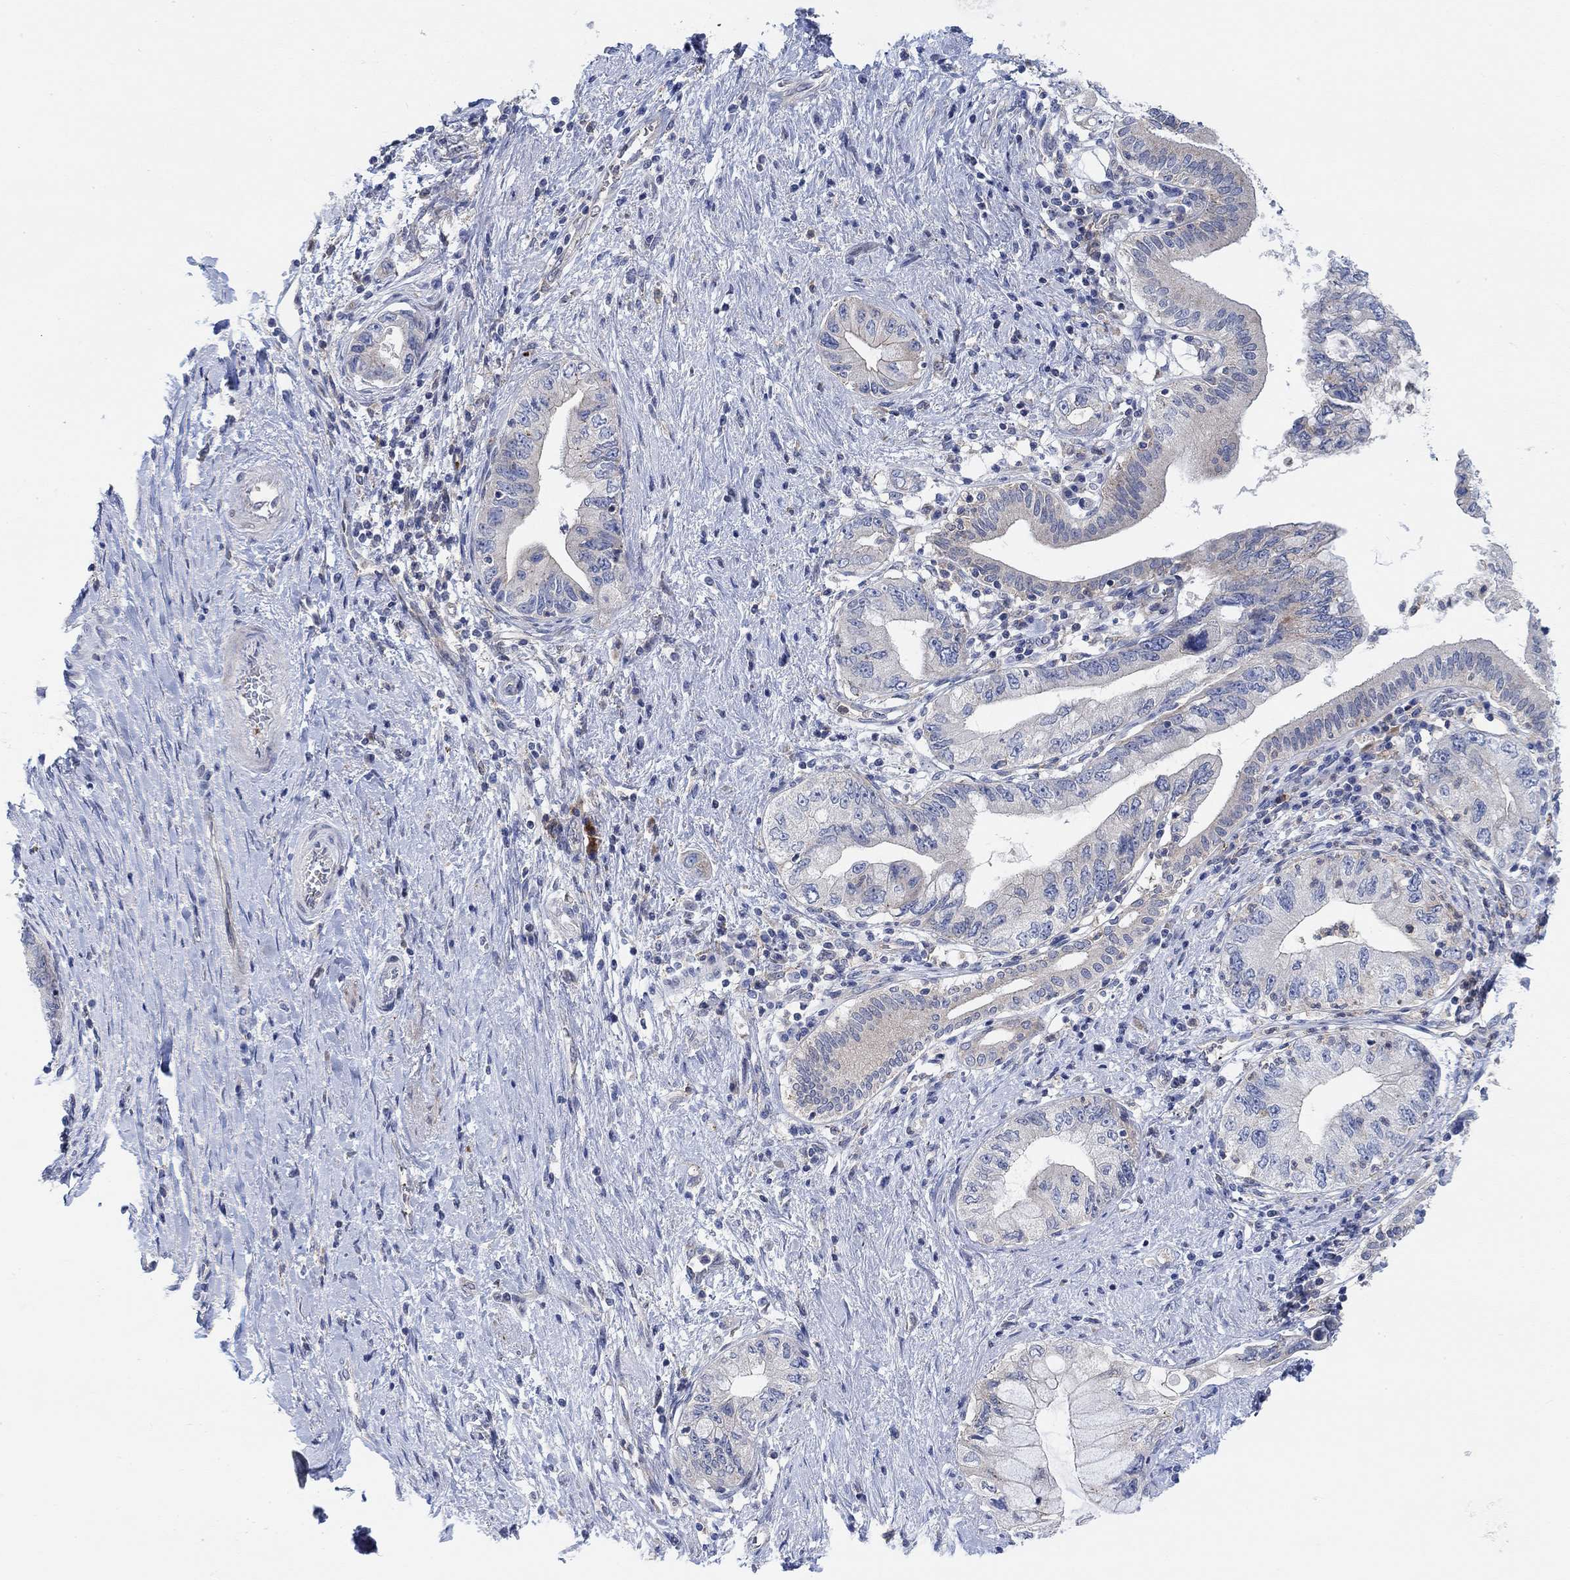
{"staining": {"intensity": "negative", "quantity": "none", "location": "none"}, "tissue": "pancreatic cancer", "cell_type": "Tumor cells", "image_type": "cancer", "snomed": [{"axis": "morphology", "description": "Adenocarcinoma, NOS"}, {"axis": "topography", "description": "Pancreas"}], "caption": "DAB immunohistochemical staining of human pancreatic adenocarcinoma demonstrates no significant positivity in tumor cells. (DAB immunohistochemistry (IHC), high magnification).", "gene": "PMFBP1", "patient": {"sex": "female", "age": 73}}